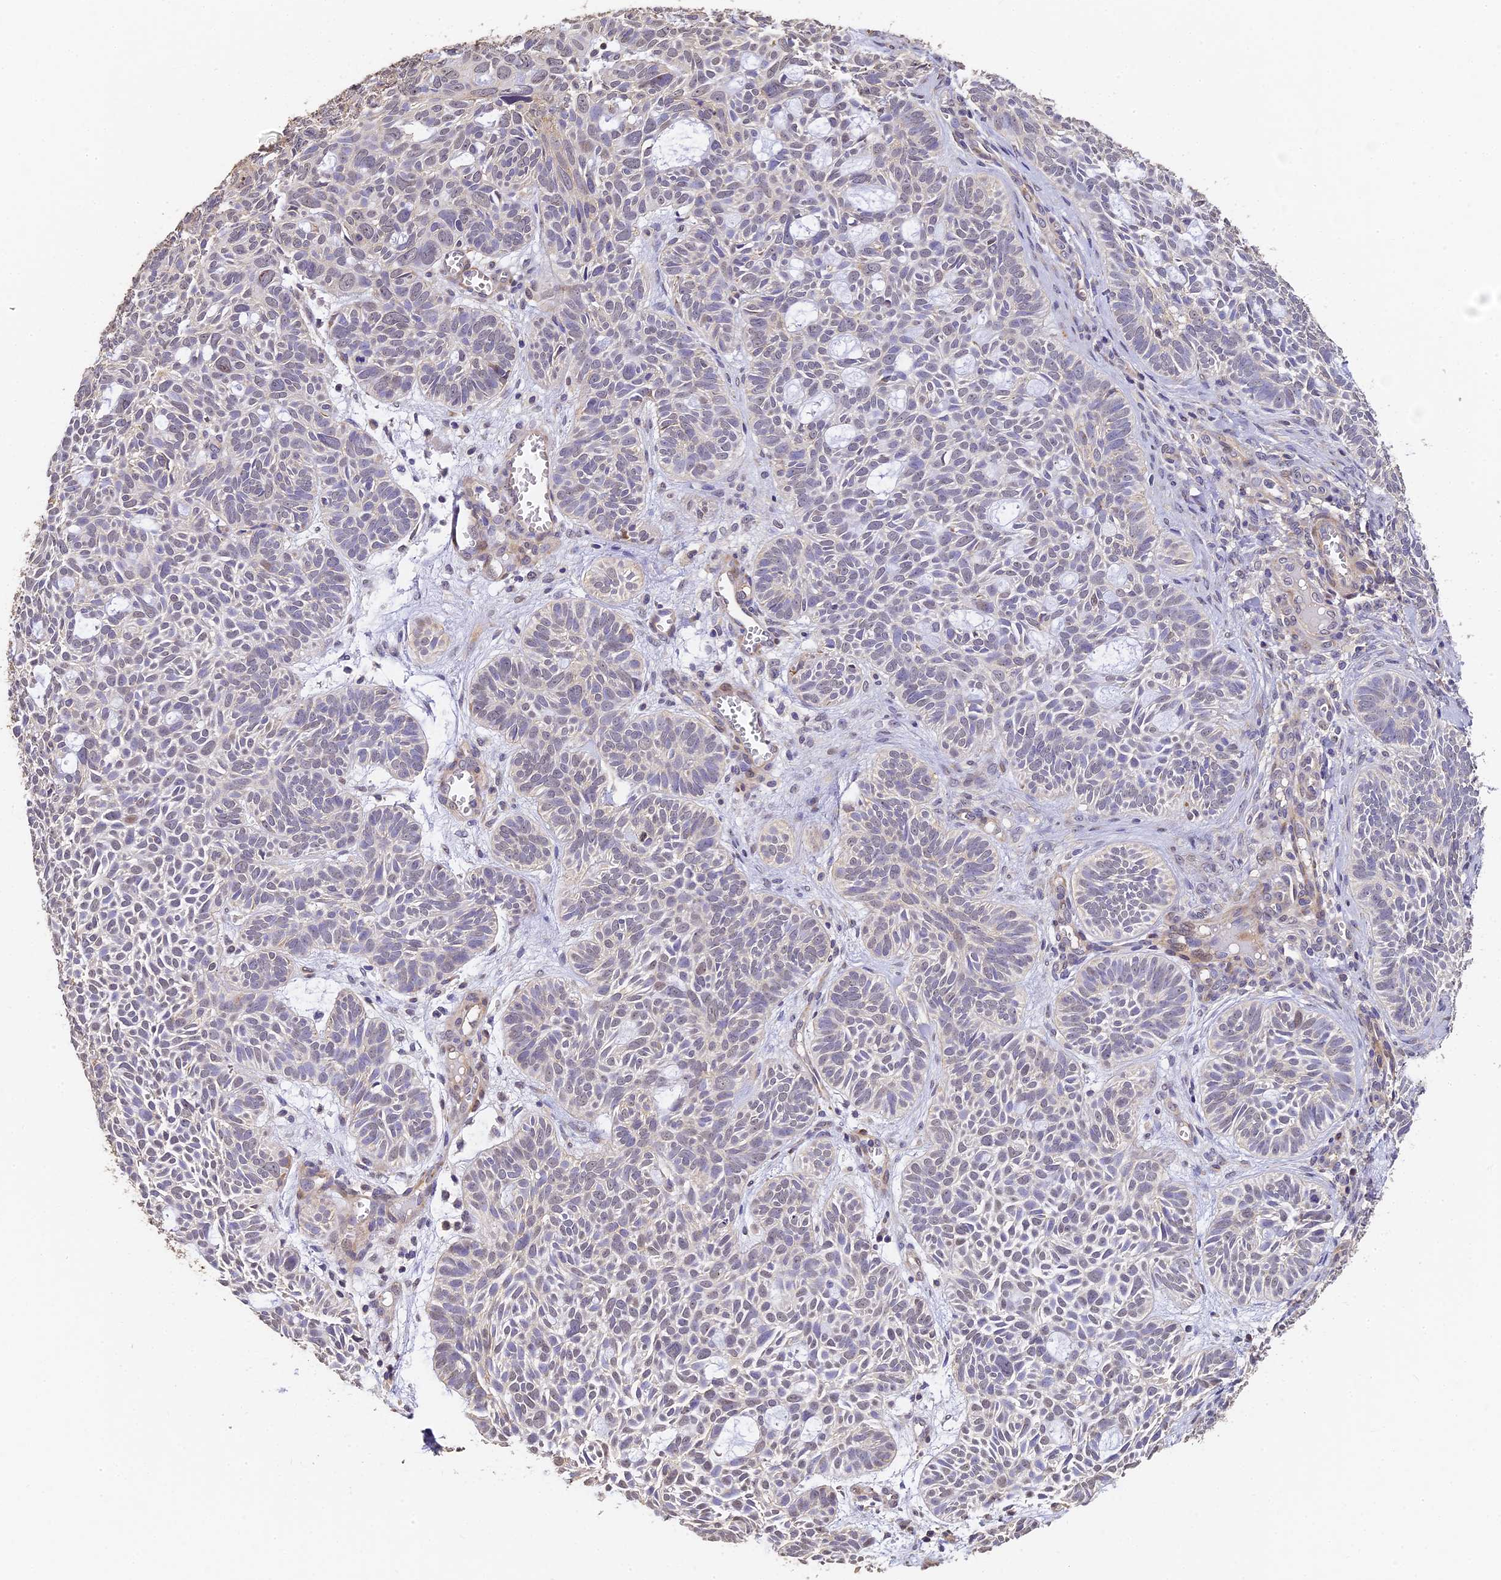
{"staining": {"intensity": "negative", "quantity": "none", "location": "none"}, "tissue": "skin cancer", "cell_type": "Tumor cells", "image_type": "cancer", "snomed": [{"axis": "morphology", "description": "Basal cell carcinoma"}, {"axis": "topography", "description": "Skin"}], "caption": "Tumor cells show no significant expression in skin basal cell carcinoma. (DAB (3,3'-diaminobenzidine) IHC, high magnification).", "gene": "SLC11A1", "patient": {"sex": "male", "age": 69}}